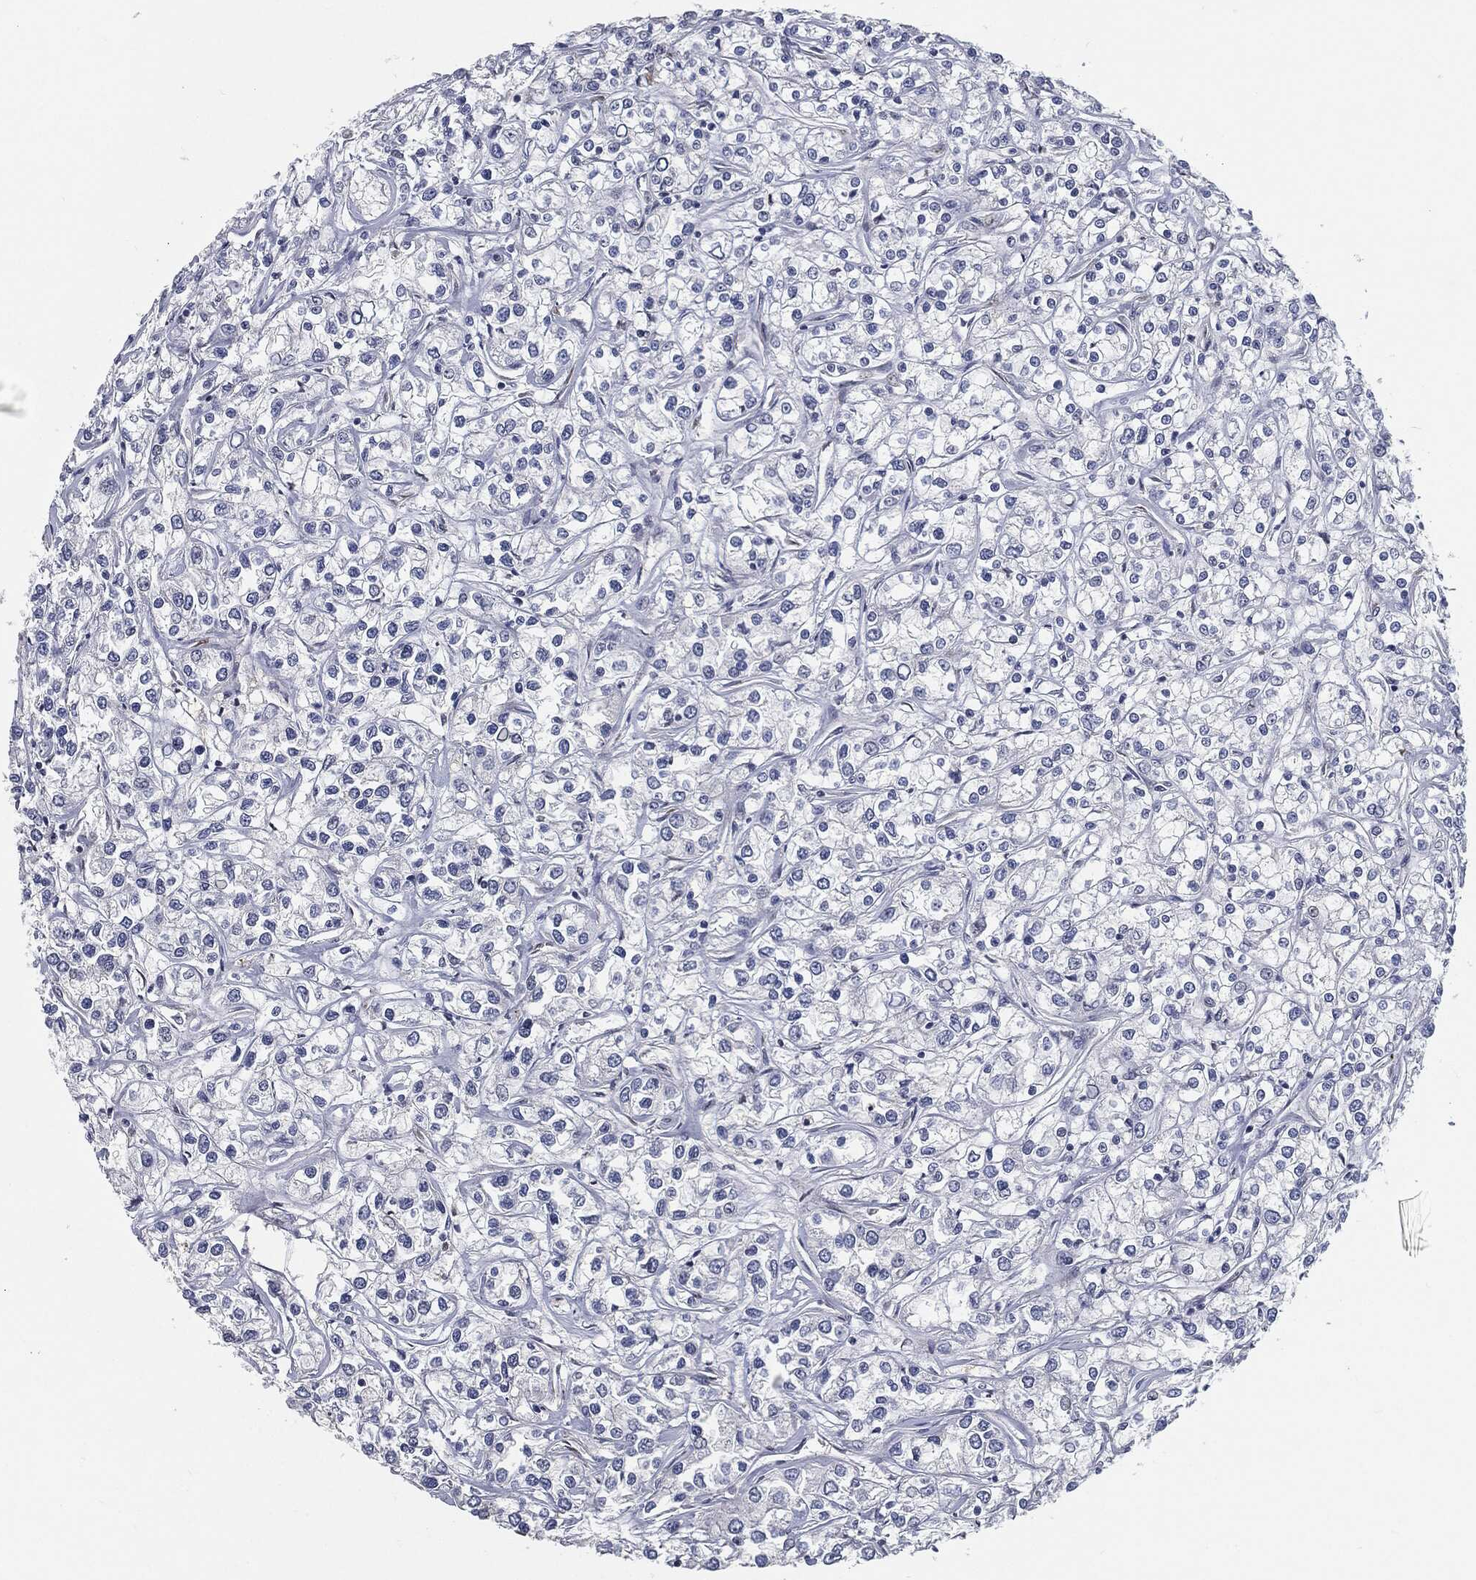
{"staining": {"intensity": "negative", "quantity": "none", "location": "none"}, "tissue": "renal cancer", "cell_type": "Tumor cells", "image_type": "cancer", "snomed": [{"axis": "morphology", "description": "Adenocarcinoma, NOS"}, {"axis": "topography", "description": "Kidney"}], "caption": "Tumor cells are negative for protein expression in human renal cancer (adenocarcinoma). The staining was performed using DAB (3,3'-diaminobenzidine) to visualize the protein expression in brown, while the nuclei were stained in blue with hematoxylin (Magnification: 20x).", "gene": "ANXA1", "patient": {"sex": "female", "age": 59}}